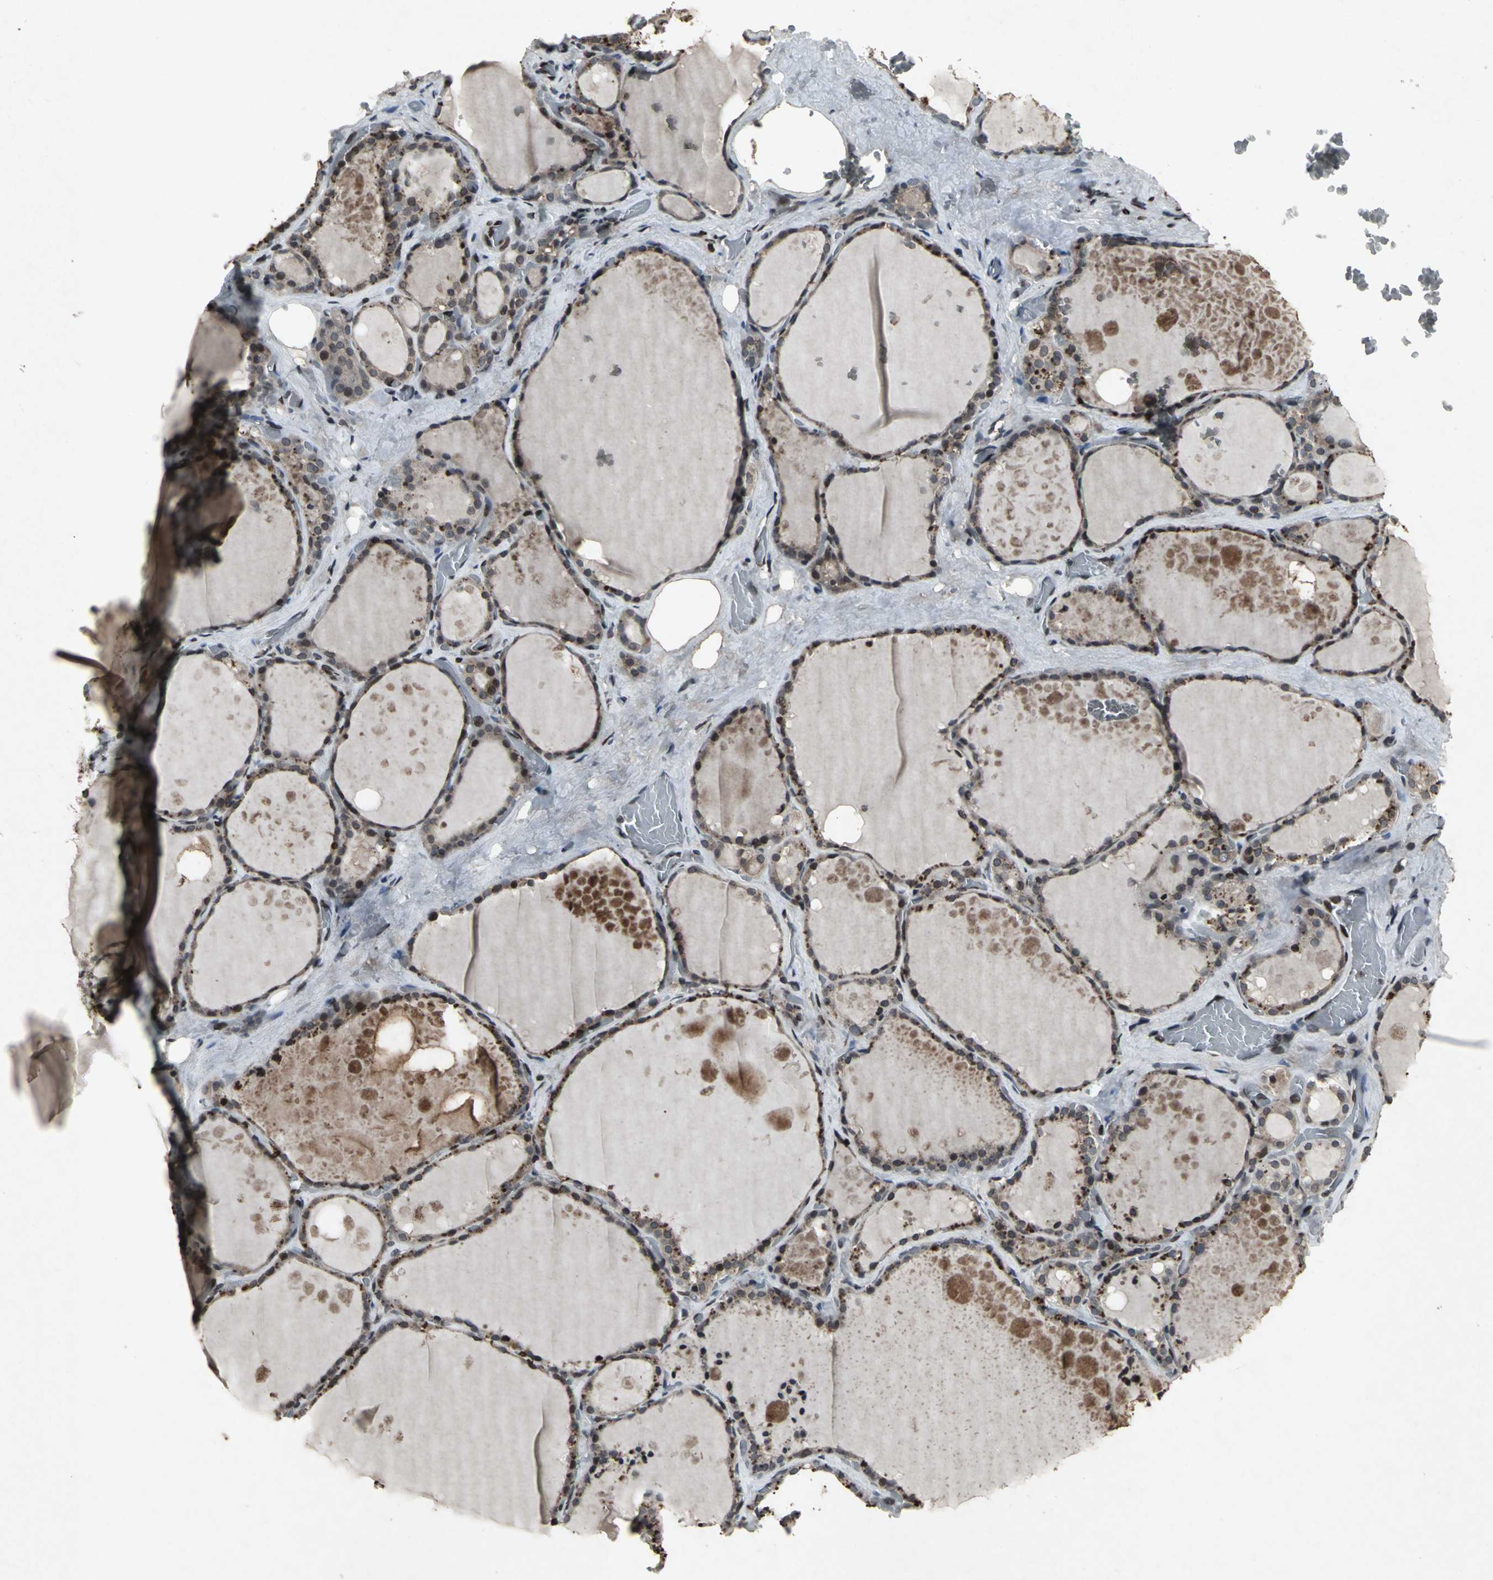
{"staining": {"intensity": "strong", "quantity": ">75%", "location": "nuclear"}, "tissue": "thyroid gland", "cell_type": "Glandular cells", "image_type": "normal", "snomed": [{"axis": "morphology", "description": "Normal tissue, NOS"}, {"axis": "topography", "description": "Thyroid gland"}], "caption": "A histopathology image of human thyroid gland stained for a protein demonstrates strong nuclear brown staining in glandular cells. The staining was performed using DAB (3,3'-diaminobenzidine) to visualize the protein expression in brown, while the nuclei were stained in blue with hematoxylin (Magnification: 20x).", "gene": "SH2B3", "patient": {"sex": "male", "age": 61}}